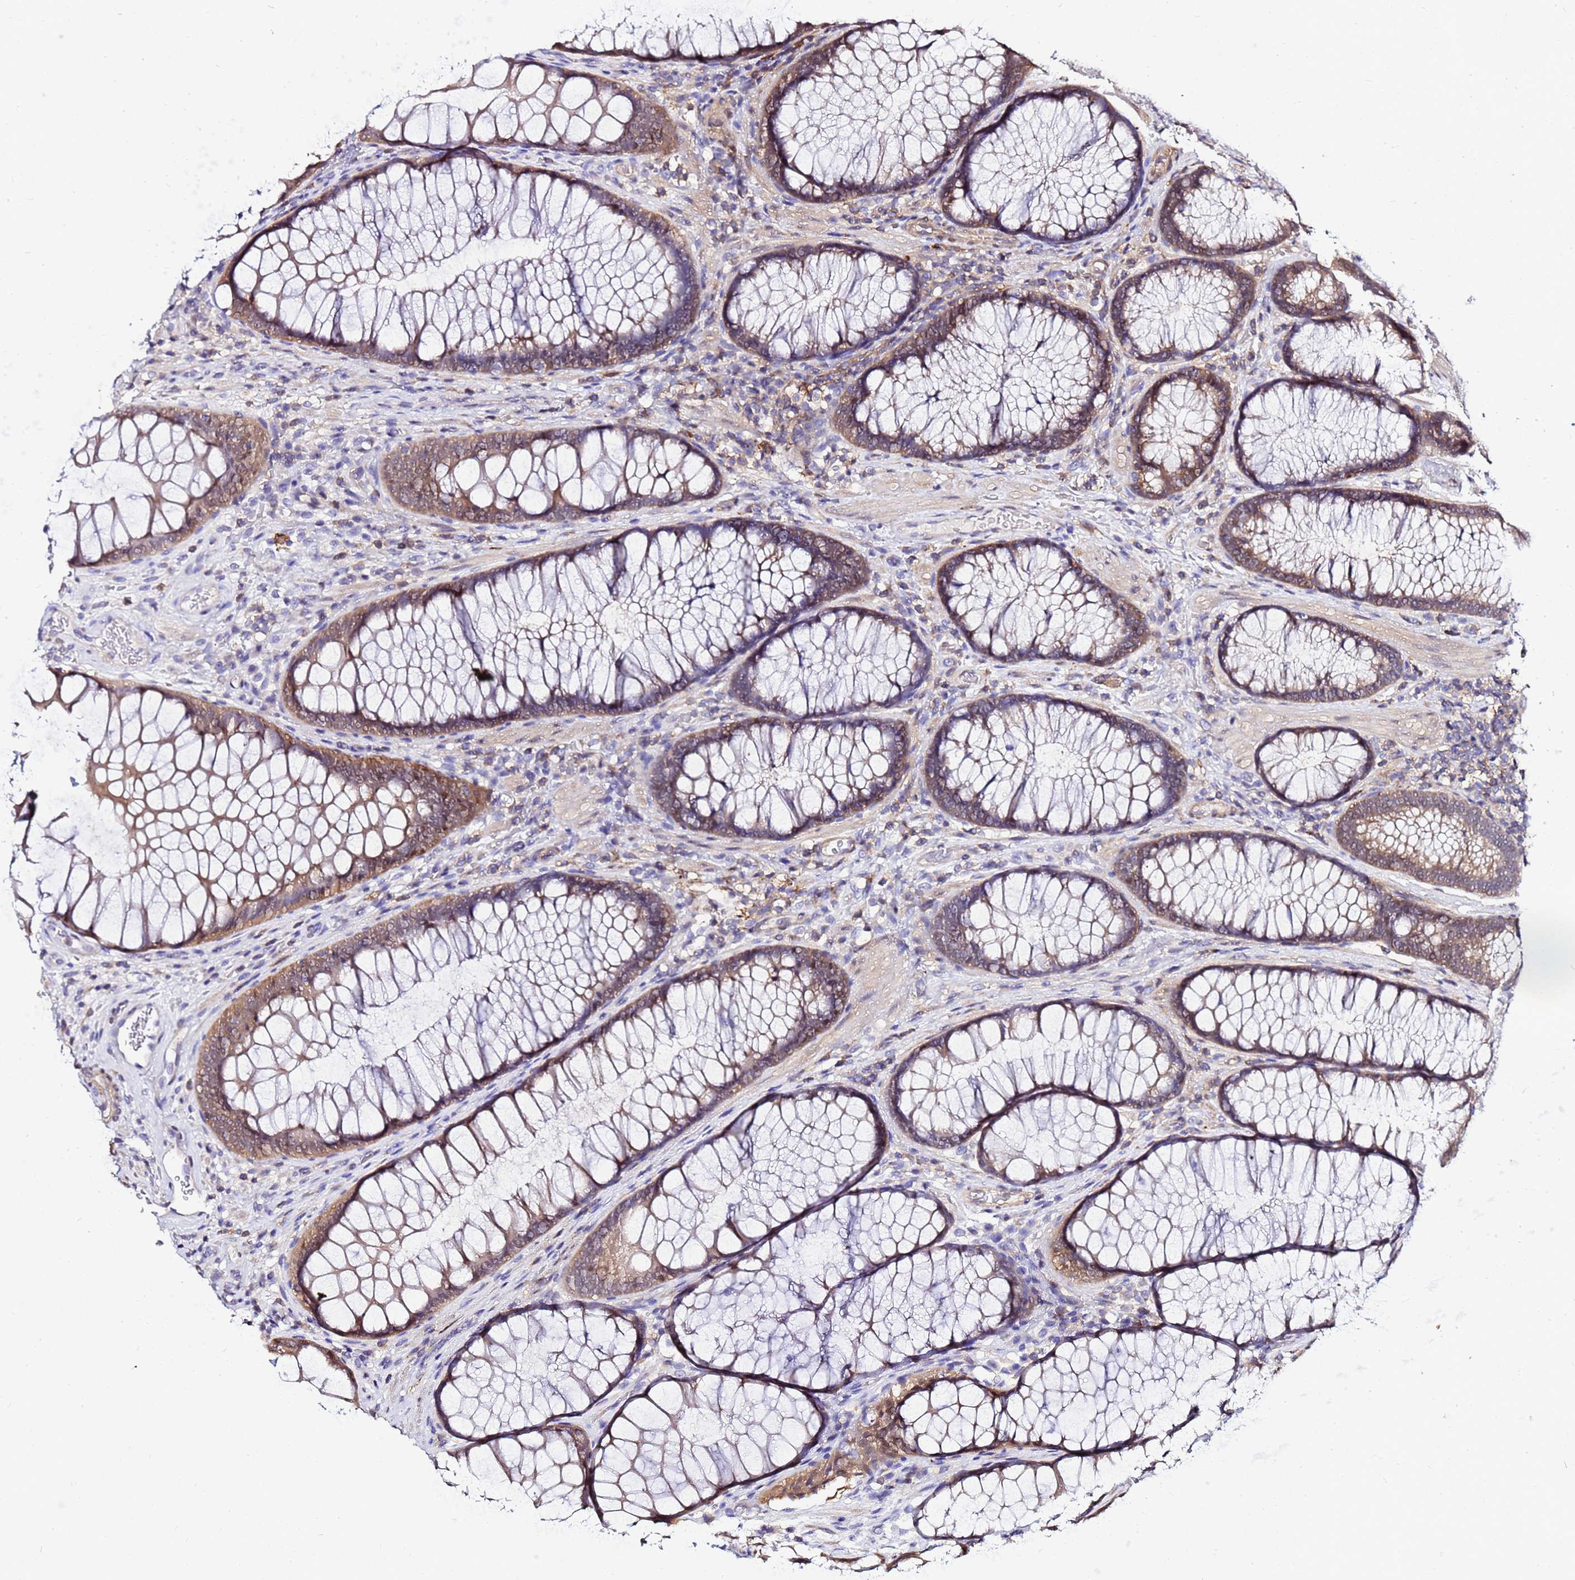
{"staining": {"intensity": "weak", "quantity": ">75%", "location": "cytoplasmic/membranous"}, "tissue": "colon", "cell_type": "Endothelial cells", "image_type": "normal", "snomed": [{"axis": "morphology", "description": "Normal tissue, NOS"}, {"axis": "topography", "description": "Colon"}], "caption": "A high-resolution micrograph shows immunohistochemistry (IHC) staining of benign colon, which demonstrates weak cytoplasmic/membranous staining in about >75% of endothelial cells.", "gene": "DBNDD2", "patient": {"sex": "female", "age": 82}}